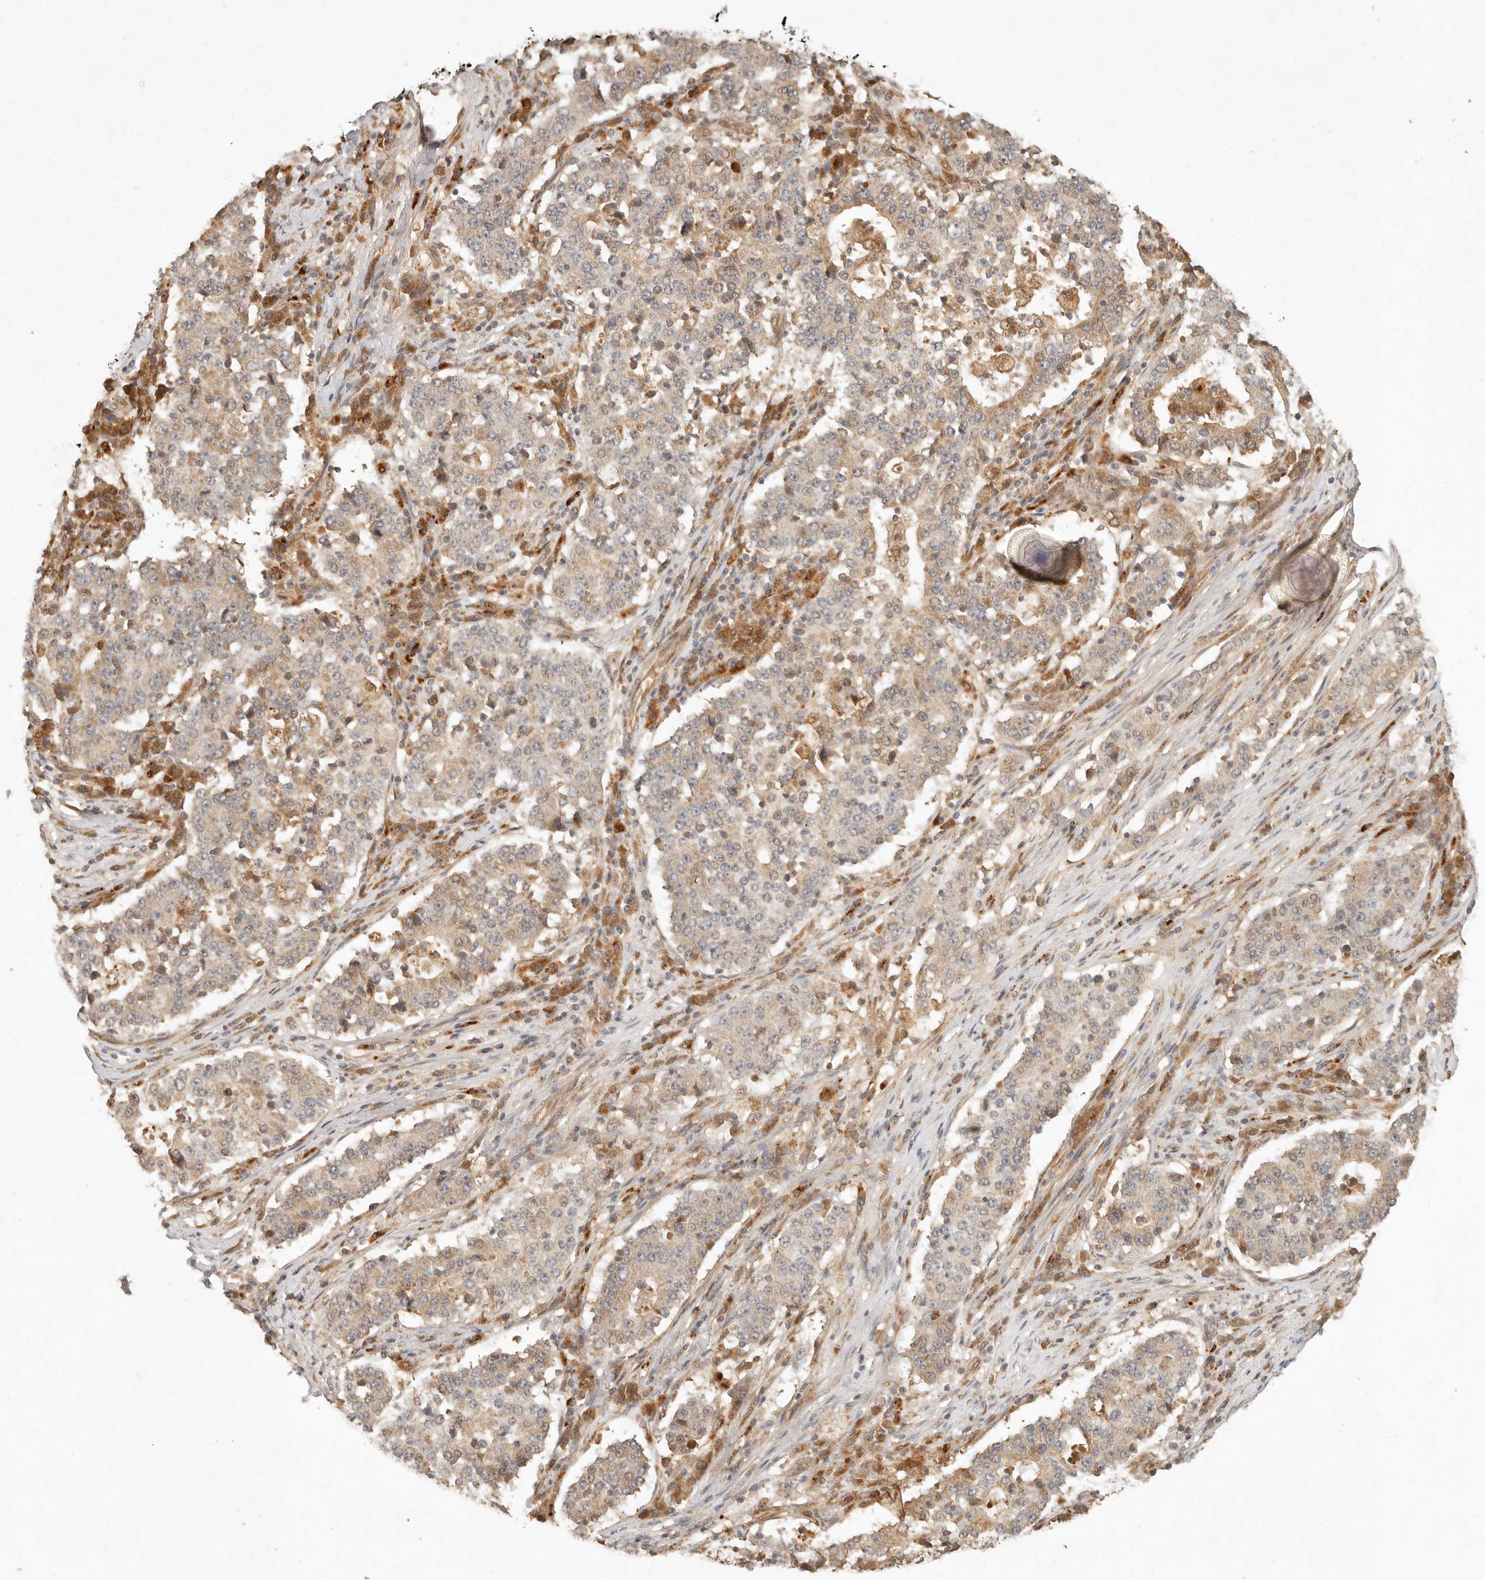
{"staining": {"intensity": "moderate", "quantity": "25%-75%", "location": "cytoplasmic/membranous"}, "tissue": "stomach cancer", "cell_type": "Tumor cells", "image_type": "cancer", "snomed": [{"axis": "morphology", "description": "Adenocarcinoma, NOS"}, {"axis": "topography", "description": "Stomach"}], "caption": "This is an image of immunohistochemistry staining of stomach cancer, which shows moderate expression in the cytoplasmic/membranous of tumor cells.", "gene": "ANKRD61", "patient": {"sex": "male", "age": 59}}